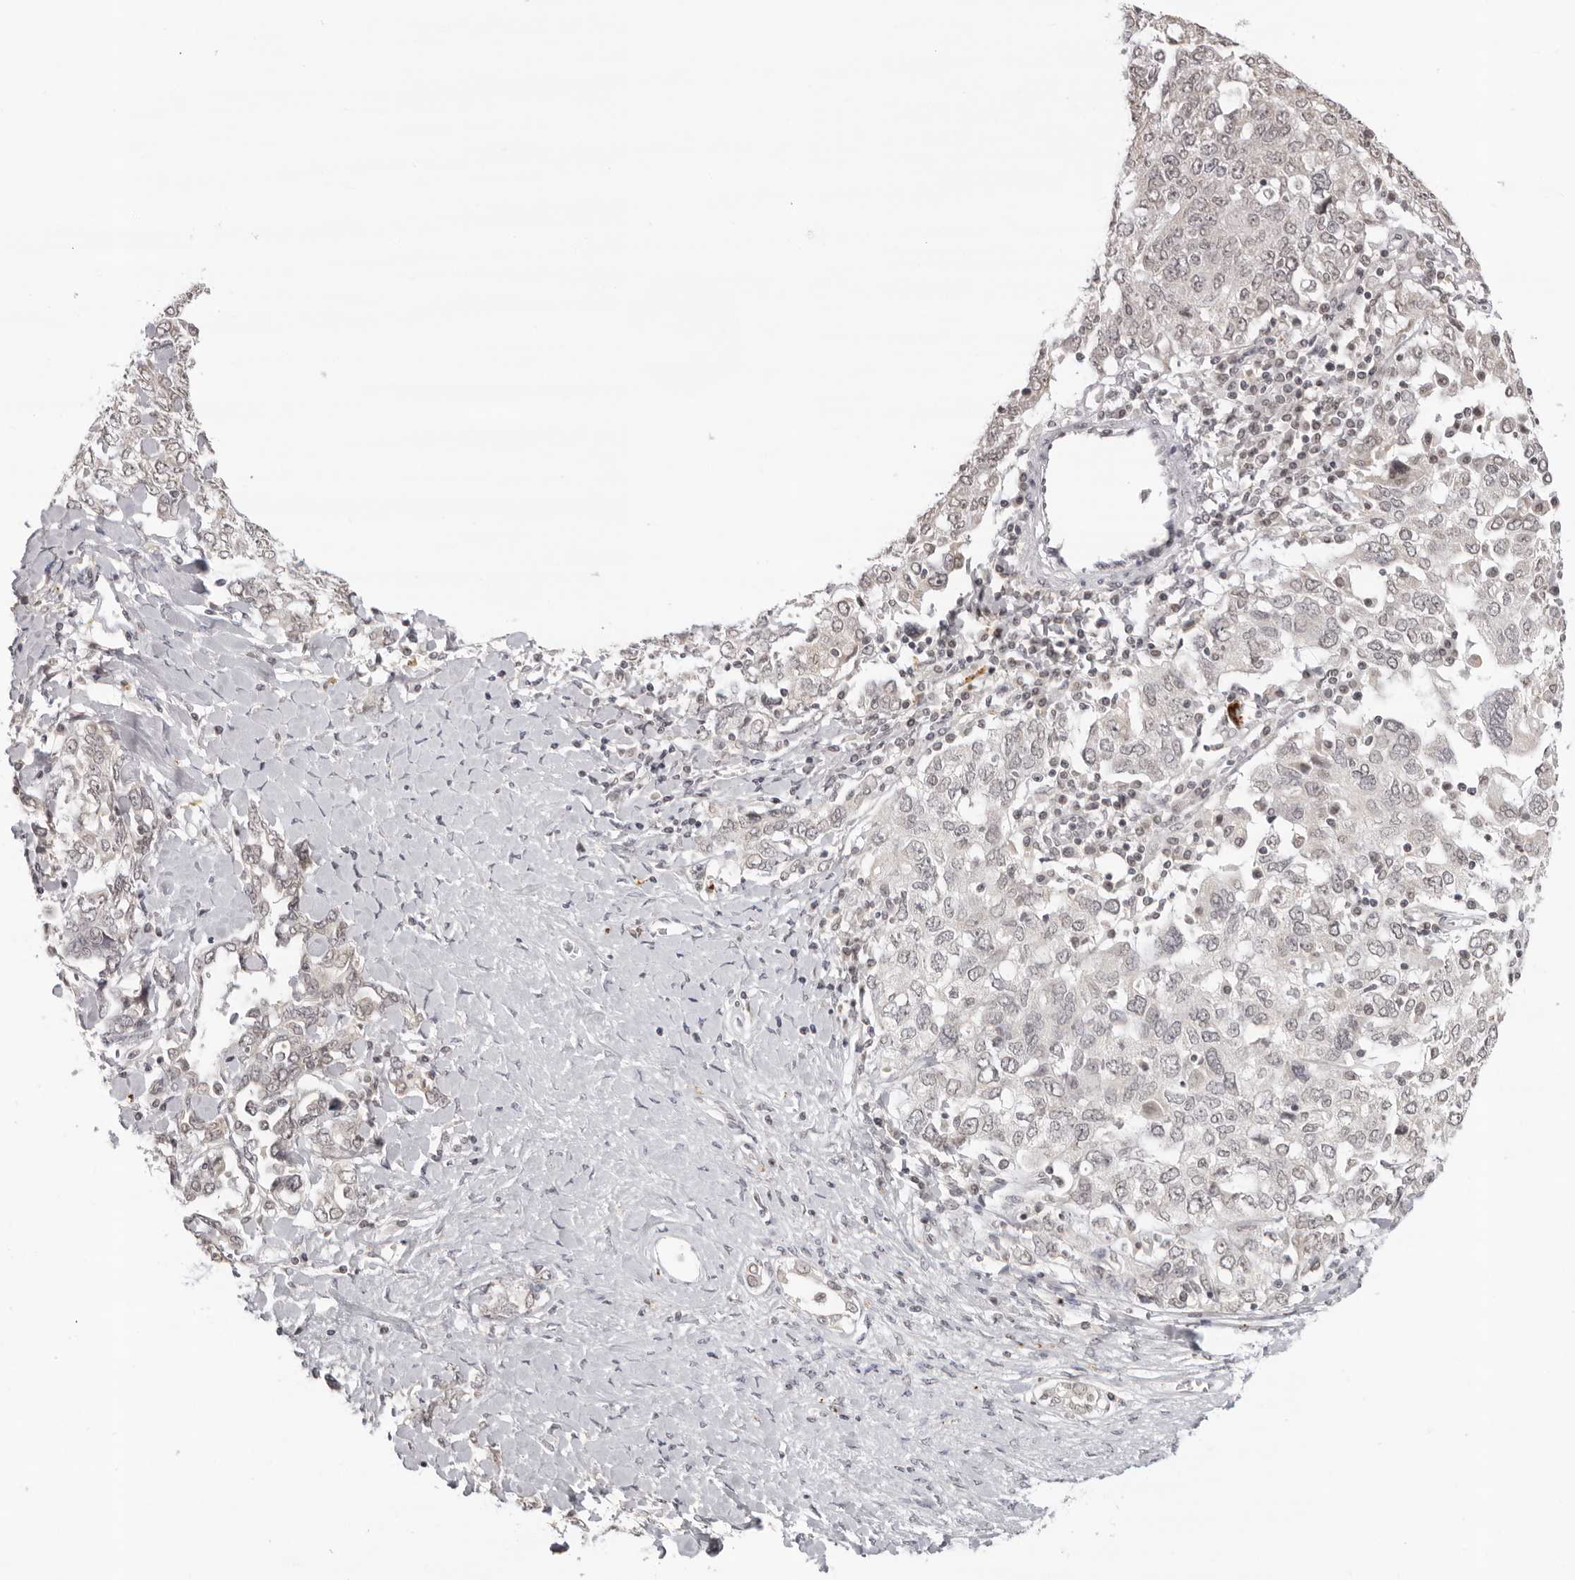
{"staining": {"intensity": "negative", "quantity": "none", "location": "none"}, "tissue": "ovarian cancer", "cell_type": "Tumor cells", "image_type": "cancer", "snomed": [{"axis": "morphology", "description": "Carcinoma, endometroid"}, {"axis": "topography", "description": "Ovary"}], "caption": "Protein analysis of ovarian cancer (endometroid carcinoma) displays no significant positivity in tumor cells. Brightfield microscopy of IHC stained with DAB (brown) and hematoxylin (blue), captured at high magnification.", "gene": "NTM", "patient": {"sex": "female", "age": 62}}